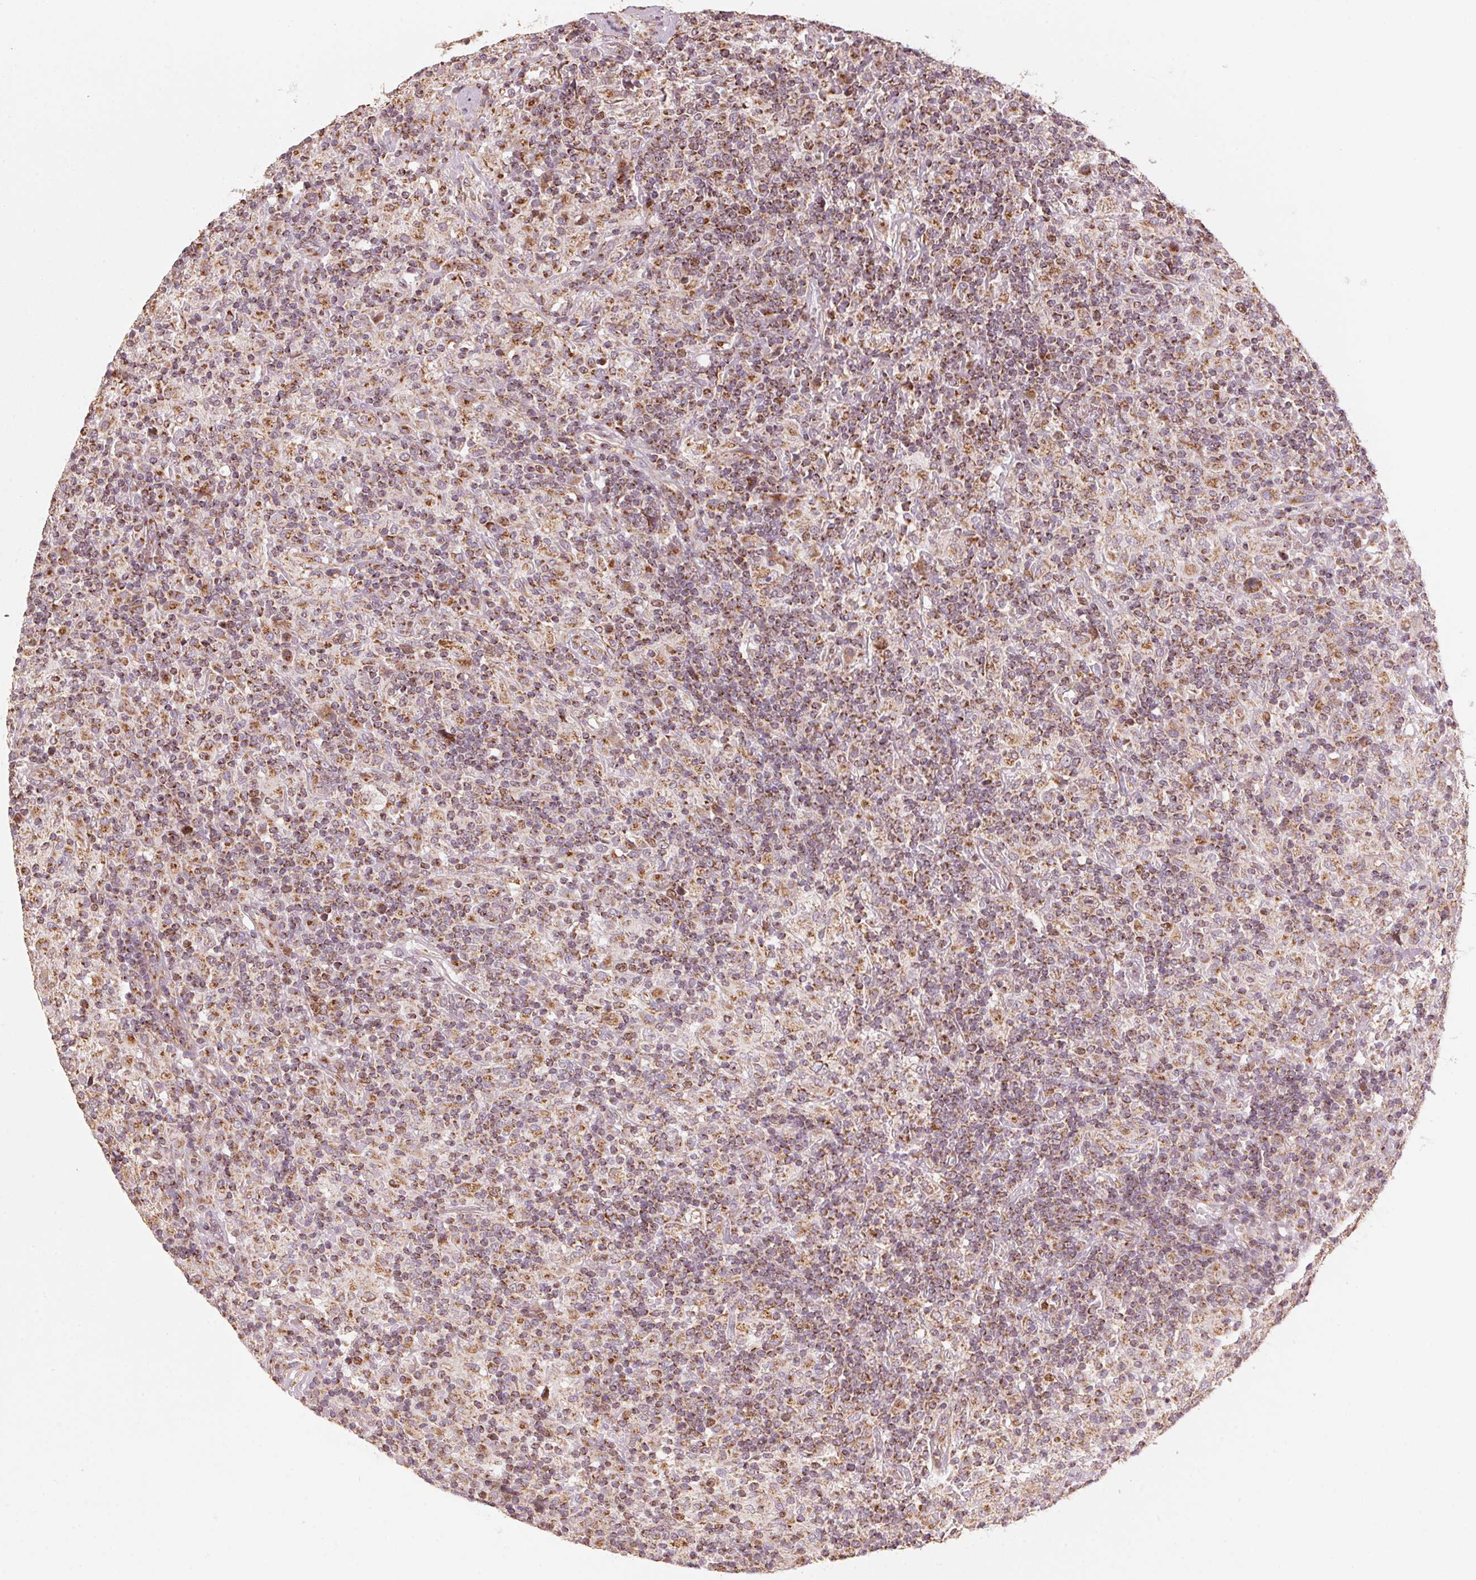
{"staining": {"intensity": "moderate", "quantity": ">75%", "location": "cytoplasmic/membranous"}, "tissue": "lymphoma", "cell_type": "Tumor cells", "image_type": "cancer", "snomed": [{"axis": "morphology", "description": "Hodgkin's disease, NOS"}, {"axis": "topography", "description": "Lymph node"}], "caption": "Lymphoma stained with a protein marker demonstrates moderate staining in tumor cells.", "gene": "TOMM70", "patient": {"sex": "male", "age": 70}}